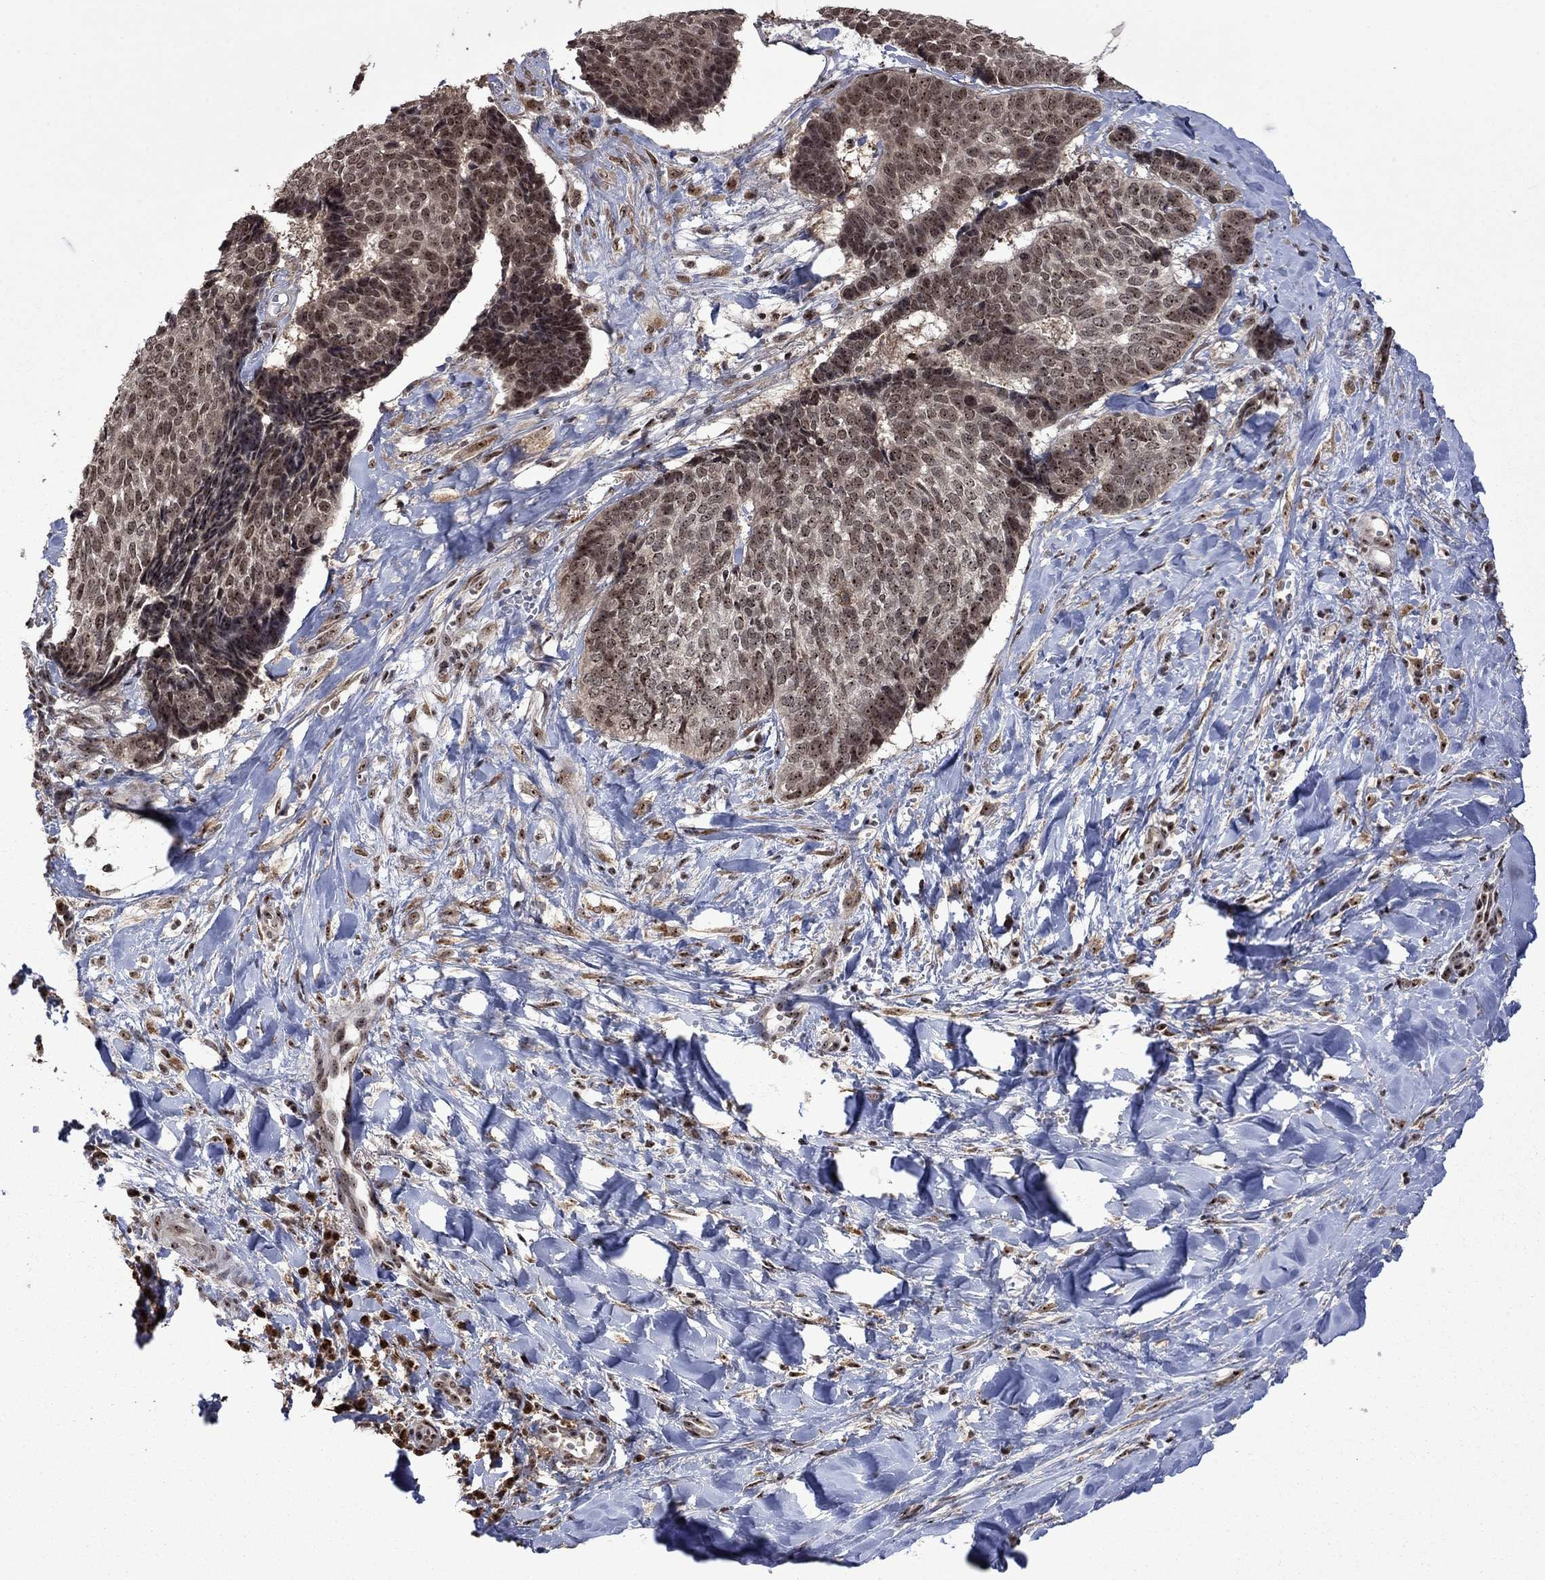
{"staining": {"intensity": "moderate", "quantity": "25%-75%", "location": "nuclear"}, "tissue": "skin cancer", "cell_type": "Tumor cells", "image_type": "cancer", "snomed": [{"axis": "morphology", "description": "Basal cell carcinoma"}, {"axis": "topography", "description": "Skin"}], "caption": "Moderate nuclear expression for a protein is appreciated in approximately 25%-75% of tumor cells of basal cell carcinoma (skin) using IHC.", "gene": "FBL", "patient": {"sex": "male", "age": 86}}